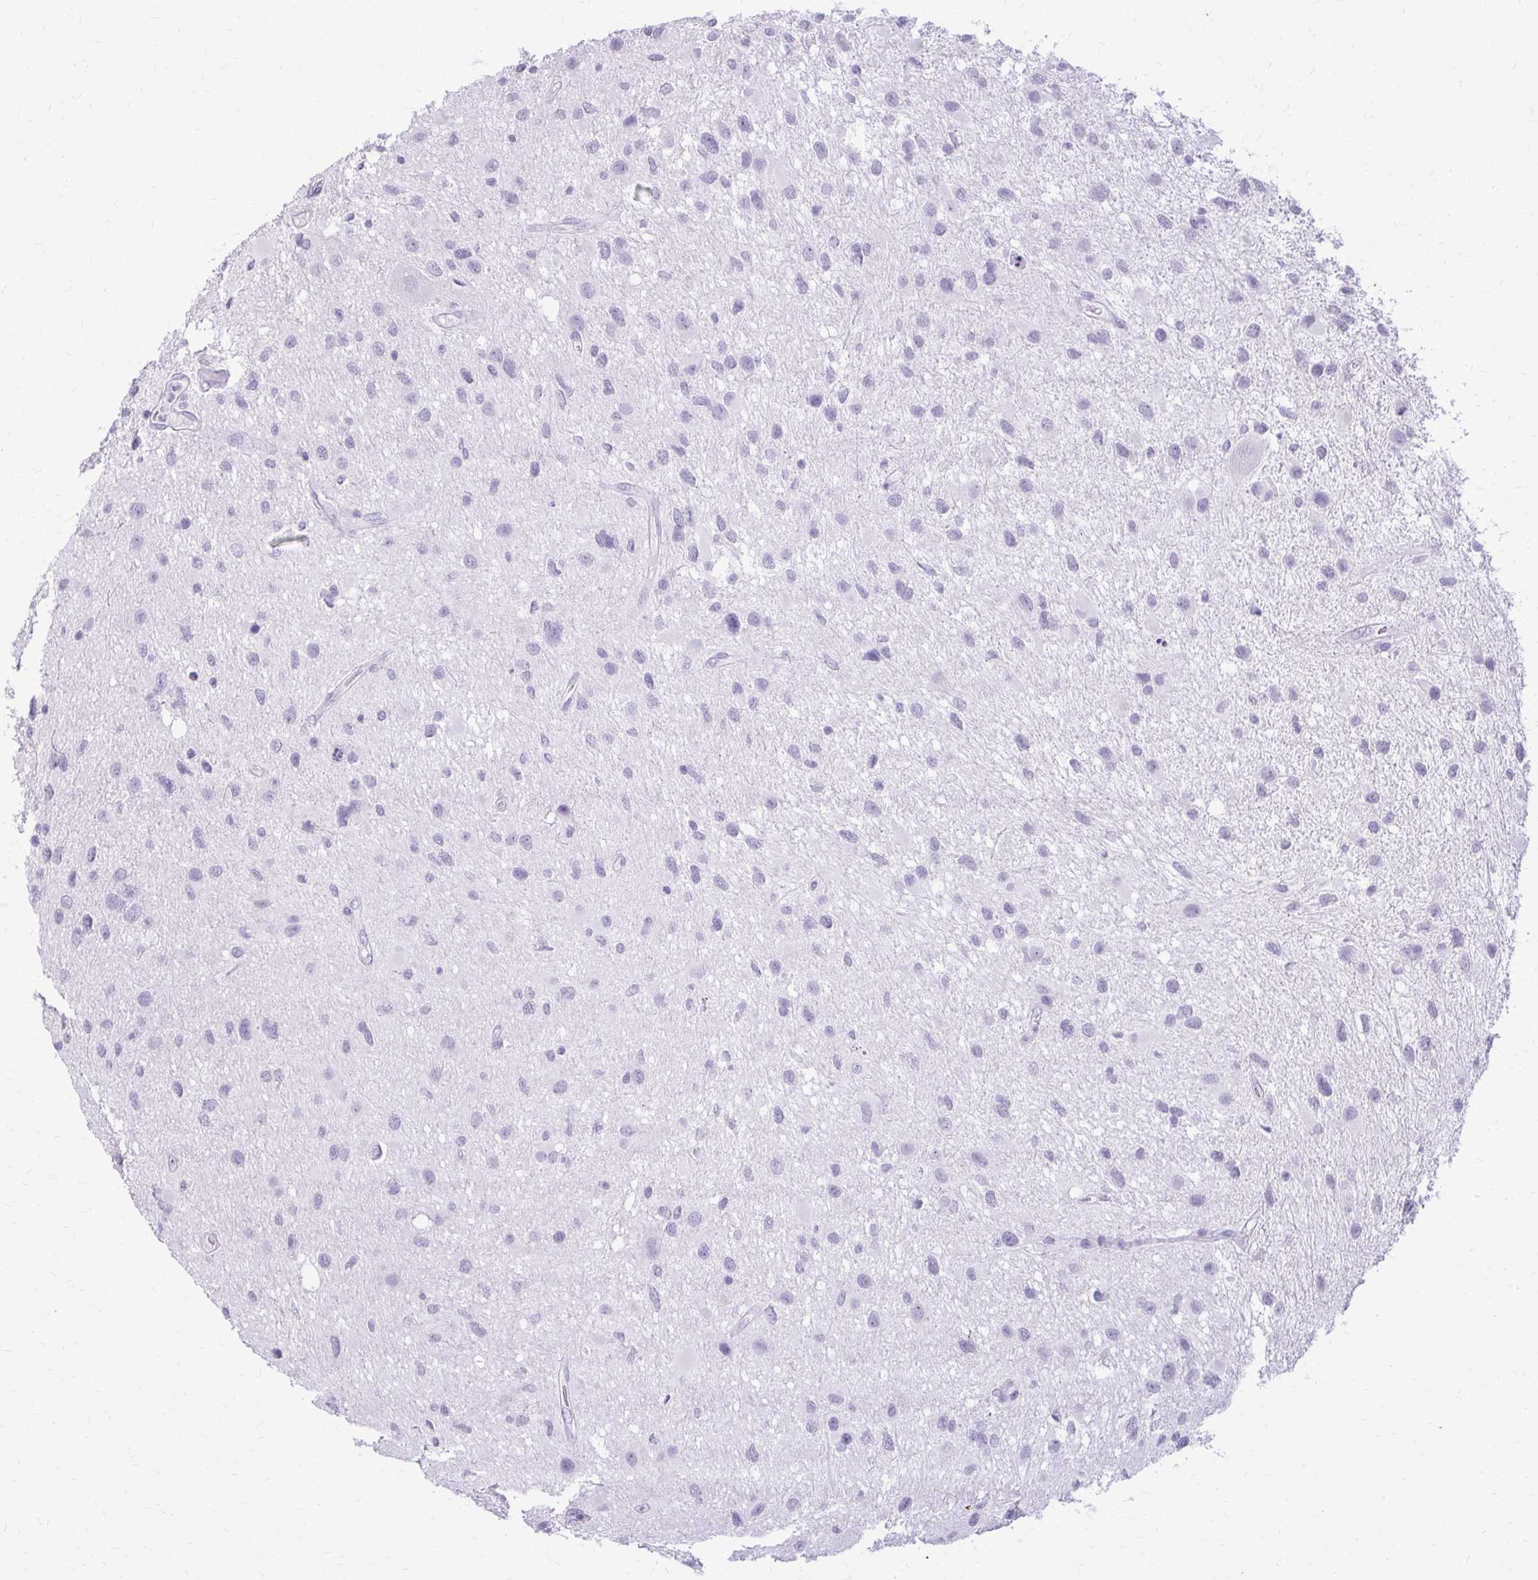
{"staining": {"intensity": "negative", "quantity": "none", "location": "none"}, "tissue": "glioma", "cell_type": "Tumor cells", "image_type": "cancer", "snomed": [{"axis": "morphology", "description": "Glioma, malignant, Low grade"}, {"axis": "topography", "description": "Brain"}], "caption": "Immunohistochemistry of malignant glioma (low-grade) demonstrates no expression in tumor cells. (Stains: DAB (3,3'-diaminobenzidine) immunohistochemistry with hematoxylin counter stain, Microscopy: brightfield microscopy at high magnification).", "gene": "KRT5", "patient": {"sex": "female", "age": 32}}